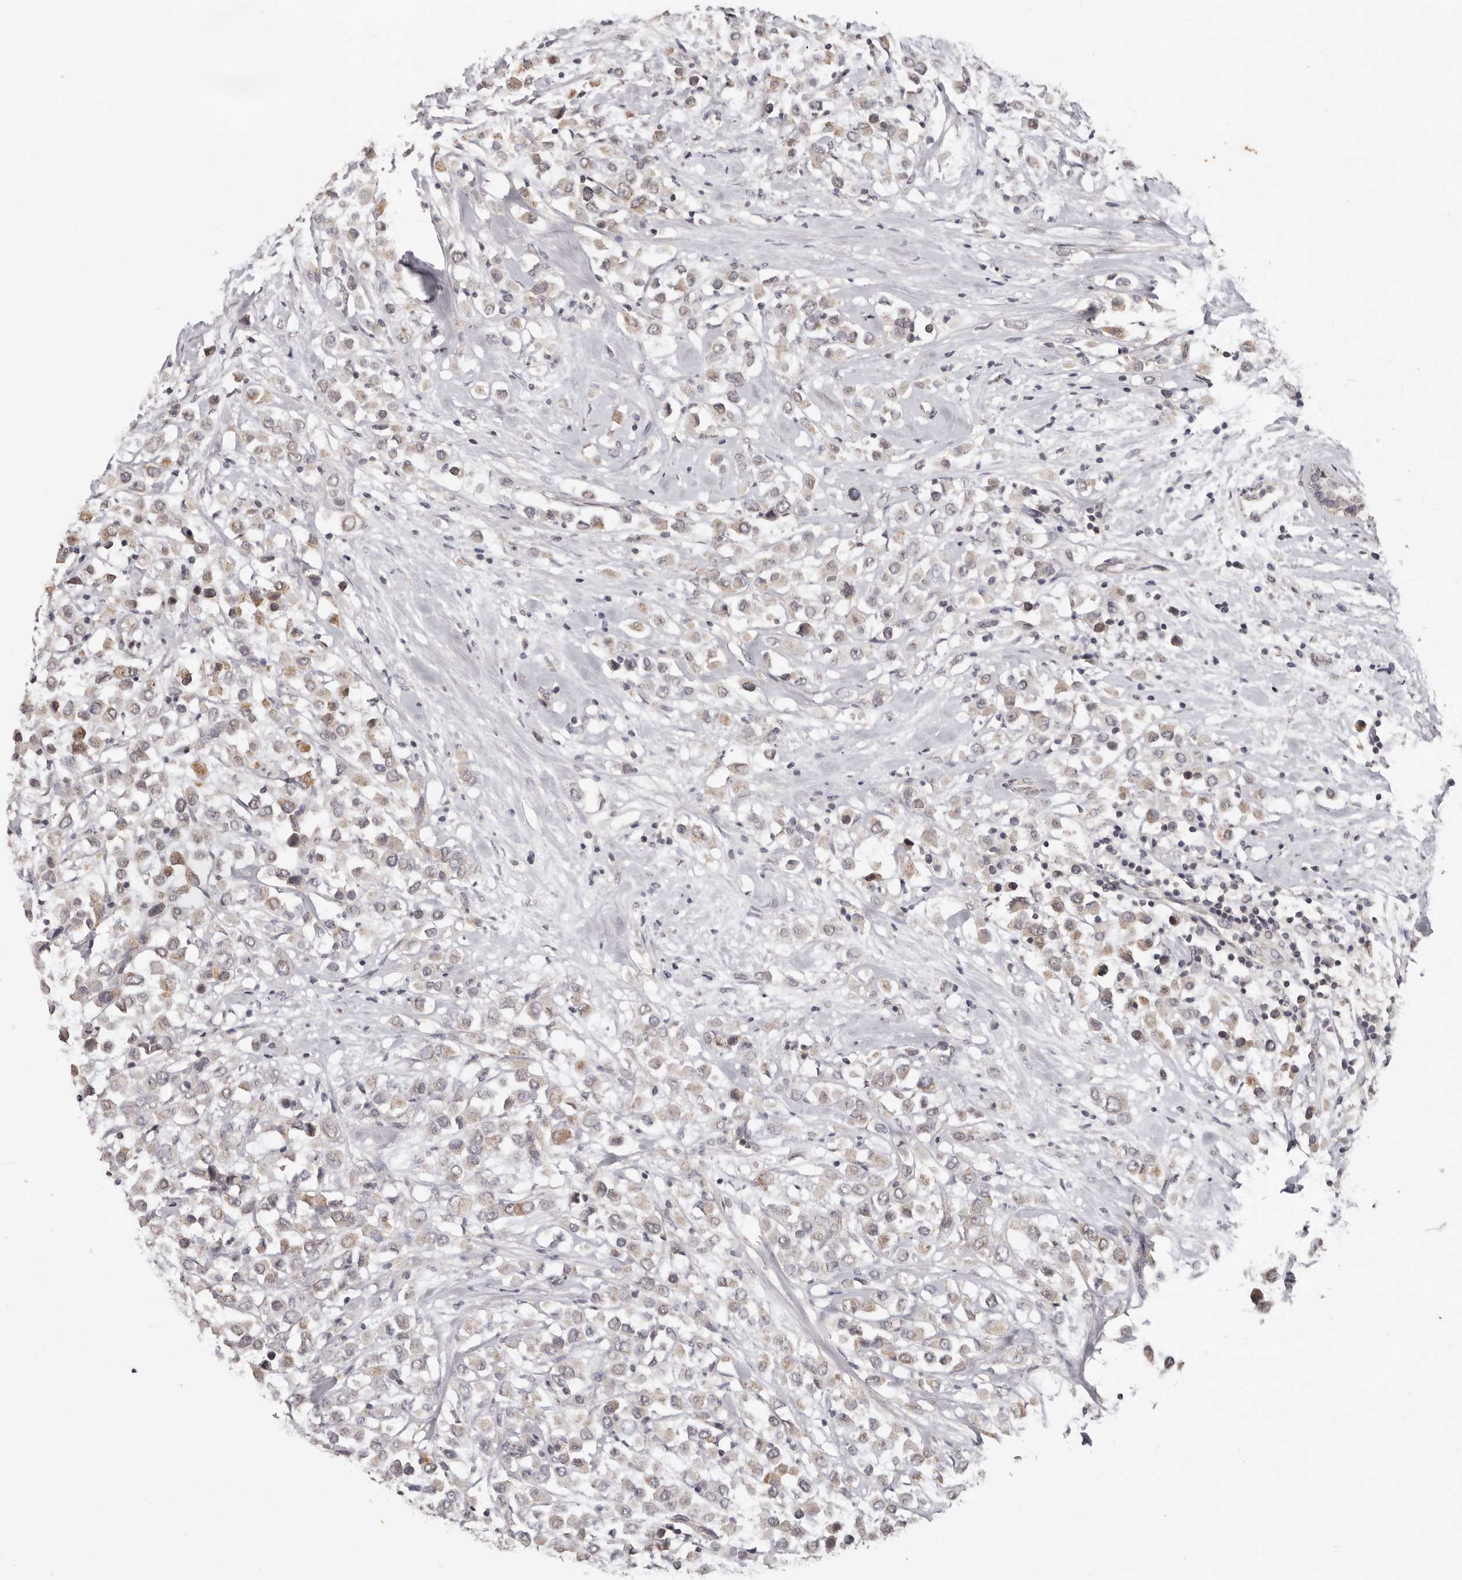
{"staining": {"intensity": "weak", "quantity": ">75%", "location": "cytoplasmic/membranous"}, "tissue": "breast cancer", "cell_type": "Tumor cells", "image_type": "cancer", "snomed": [{"axis": "morphology", "description": "Duct carcinoma"}, {"axis": "topography", "description": "Breast"}], "caption": "There is low levels of weak cytoplasmic/membranous expression in tumor cells of breast cancer, as demonstrated by immunohistochemical staining (brown color).", "gene": "LINGO2", "patient": {"sex": "female", "age": 61}}